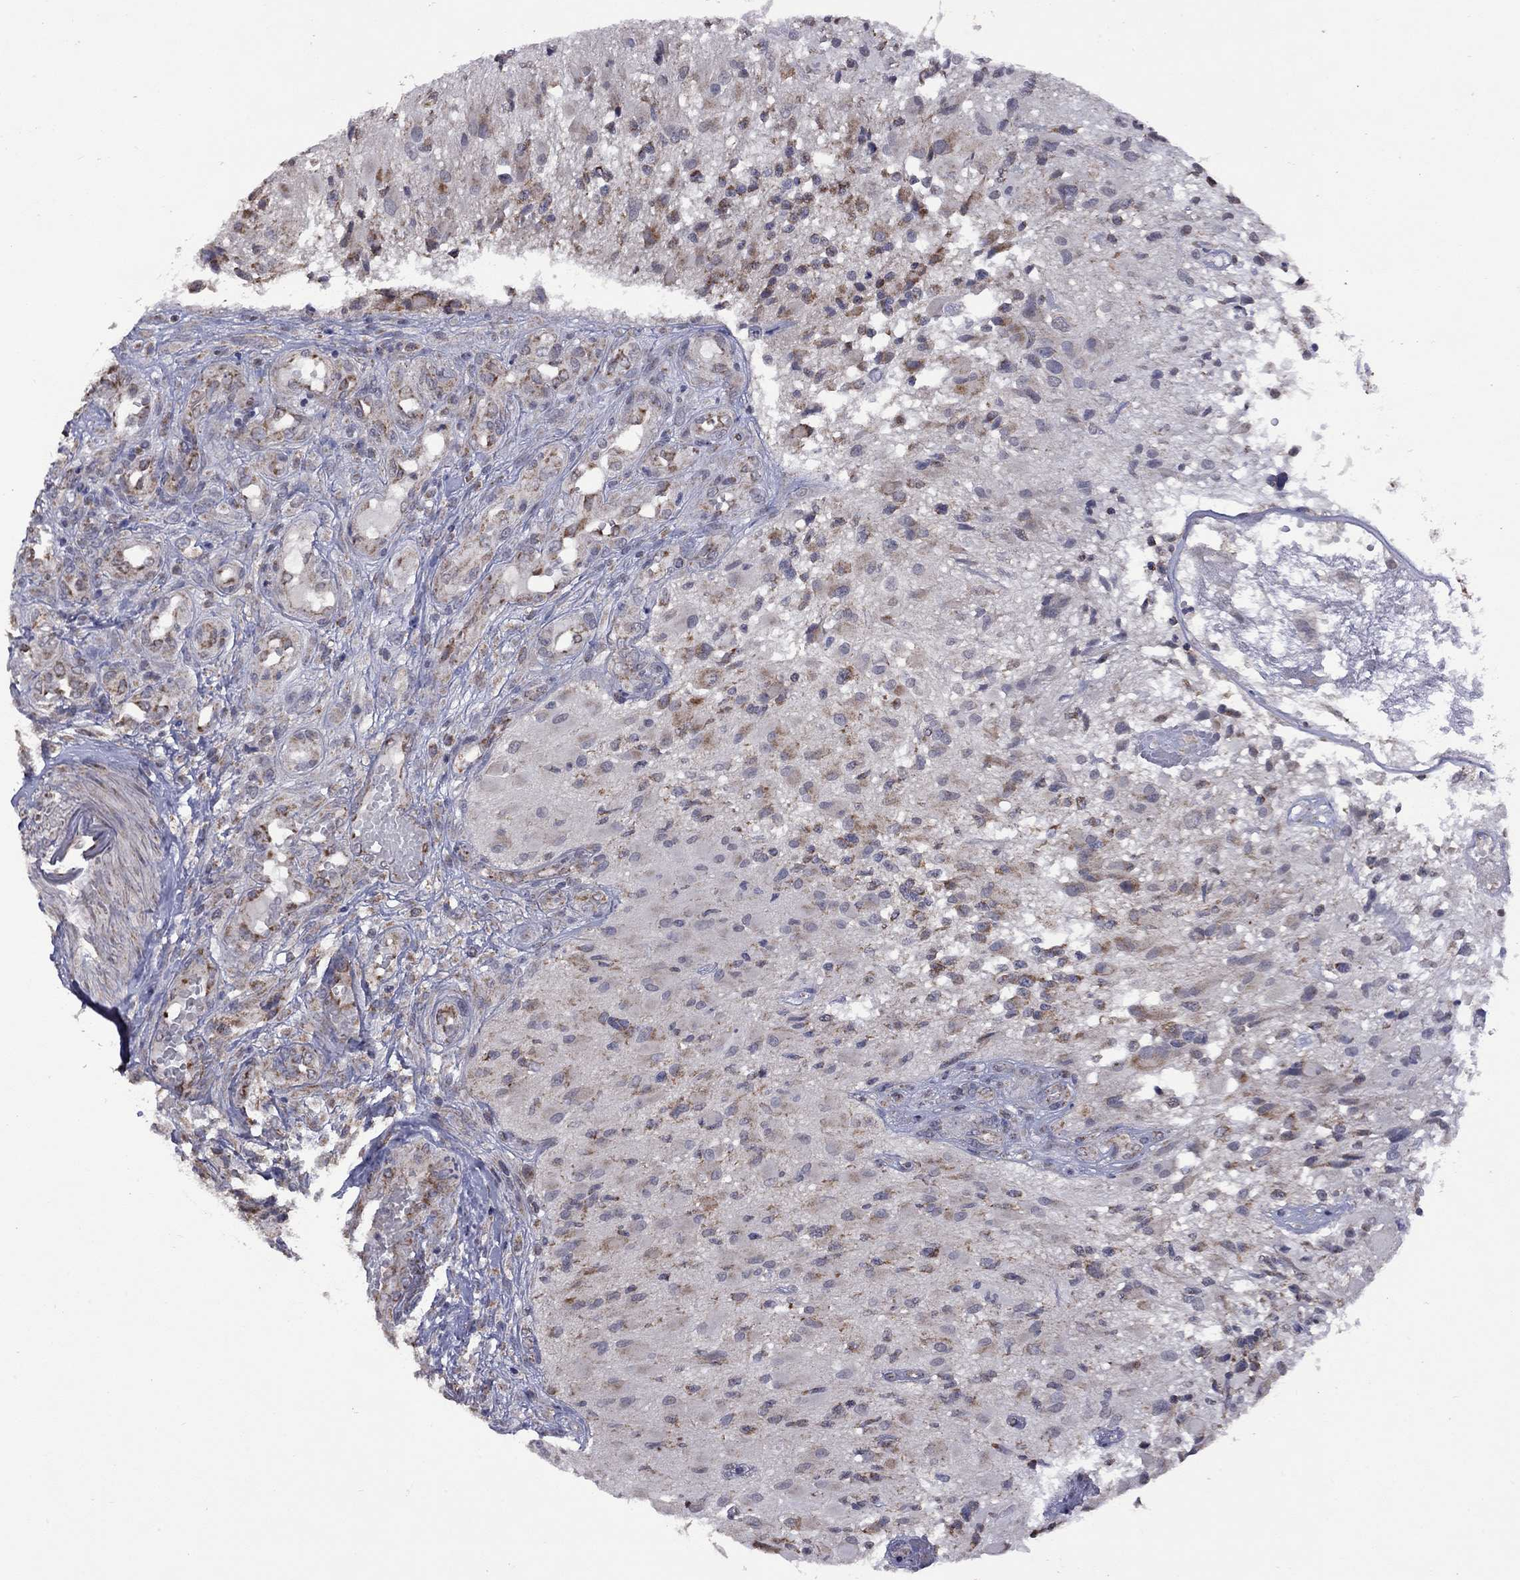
{"staining": {"intensity": "moderate", "quantity": ">75%", "location": "cytoplasmic/membranous"}, "tissue": "glioma", "cell_type": "Tumor cells", "image_type": "cancer", "snomed": [{"axis": "morphology", "description": "Glioma, malignant, High grade"}, {"axis": "topography", "description": "Brain"}], "caption": "Malignant glioma (high-grade) tissue displays moderate cytoplasmic/membranous expression in about >75% of tumor cells (brown staining indicates protein expression, while blue staining denotes nuclei).", "gene": "NDUFB1", "patient": {"sex": "female", "age": 63}}